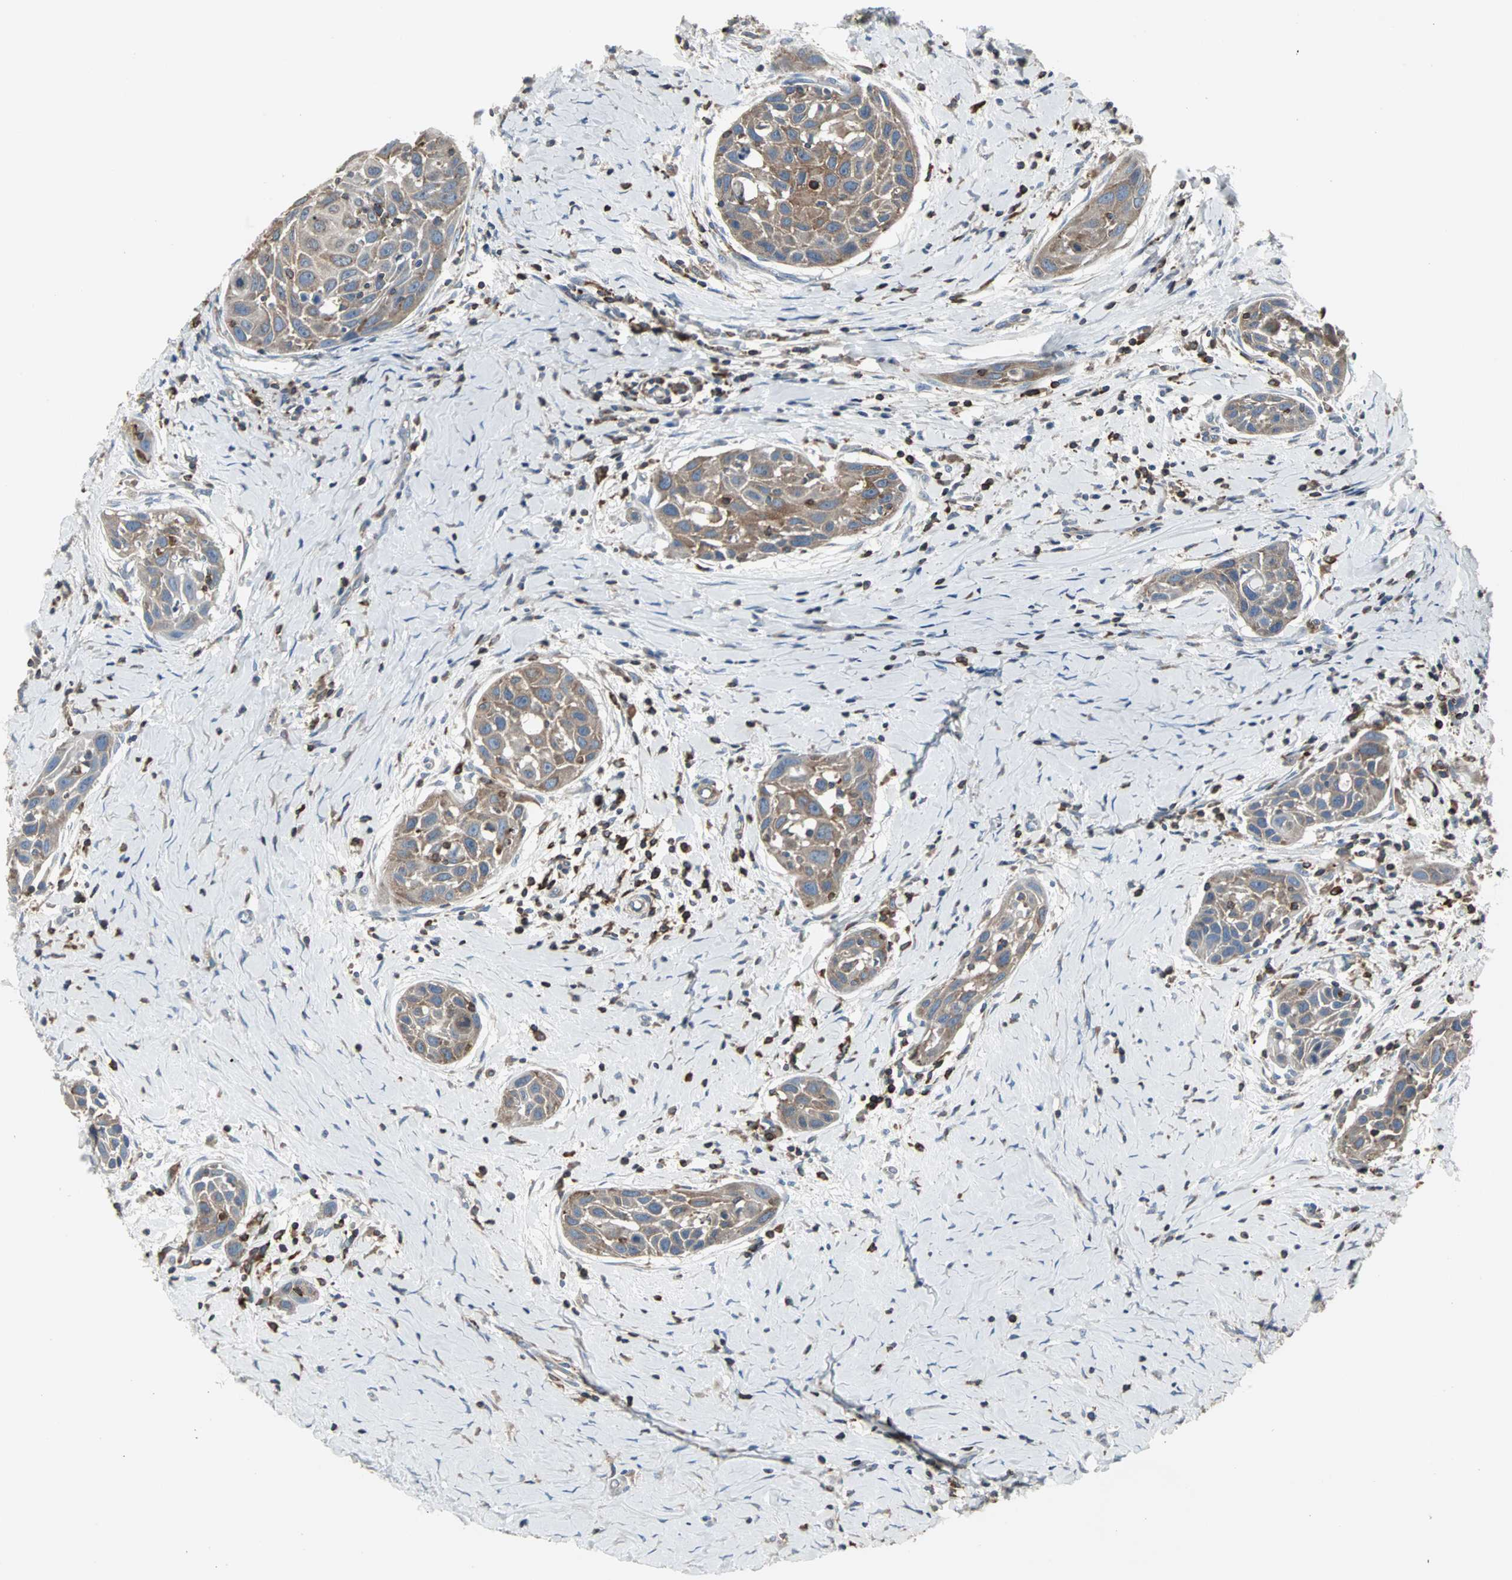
{"staining": {"intensity": "moderate", "quantity": ">75%", "location": "cytoplasmic/membranous"}, "tissue": "head and neck cancer", "cell_type": "Tumor cells", "image_type": "cancer", "snomed": [{"axis": "morphology", "description": "Squamous cell carcinoma, NOS"}, {"axis": "topography", "description": "Oral tissue"}, {"axis": "topography", "description": "Head-Neck"}], "caption": "Immunohistochemistry of head and neck cancer (squamous cell carcinoma) shows medium levels of moderate cytoplasmic/membranous positivity in about >75% of tumor cells.", "gene": "LRRFIP1", "patient": {"sex": "female", "age": 50}}